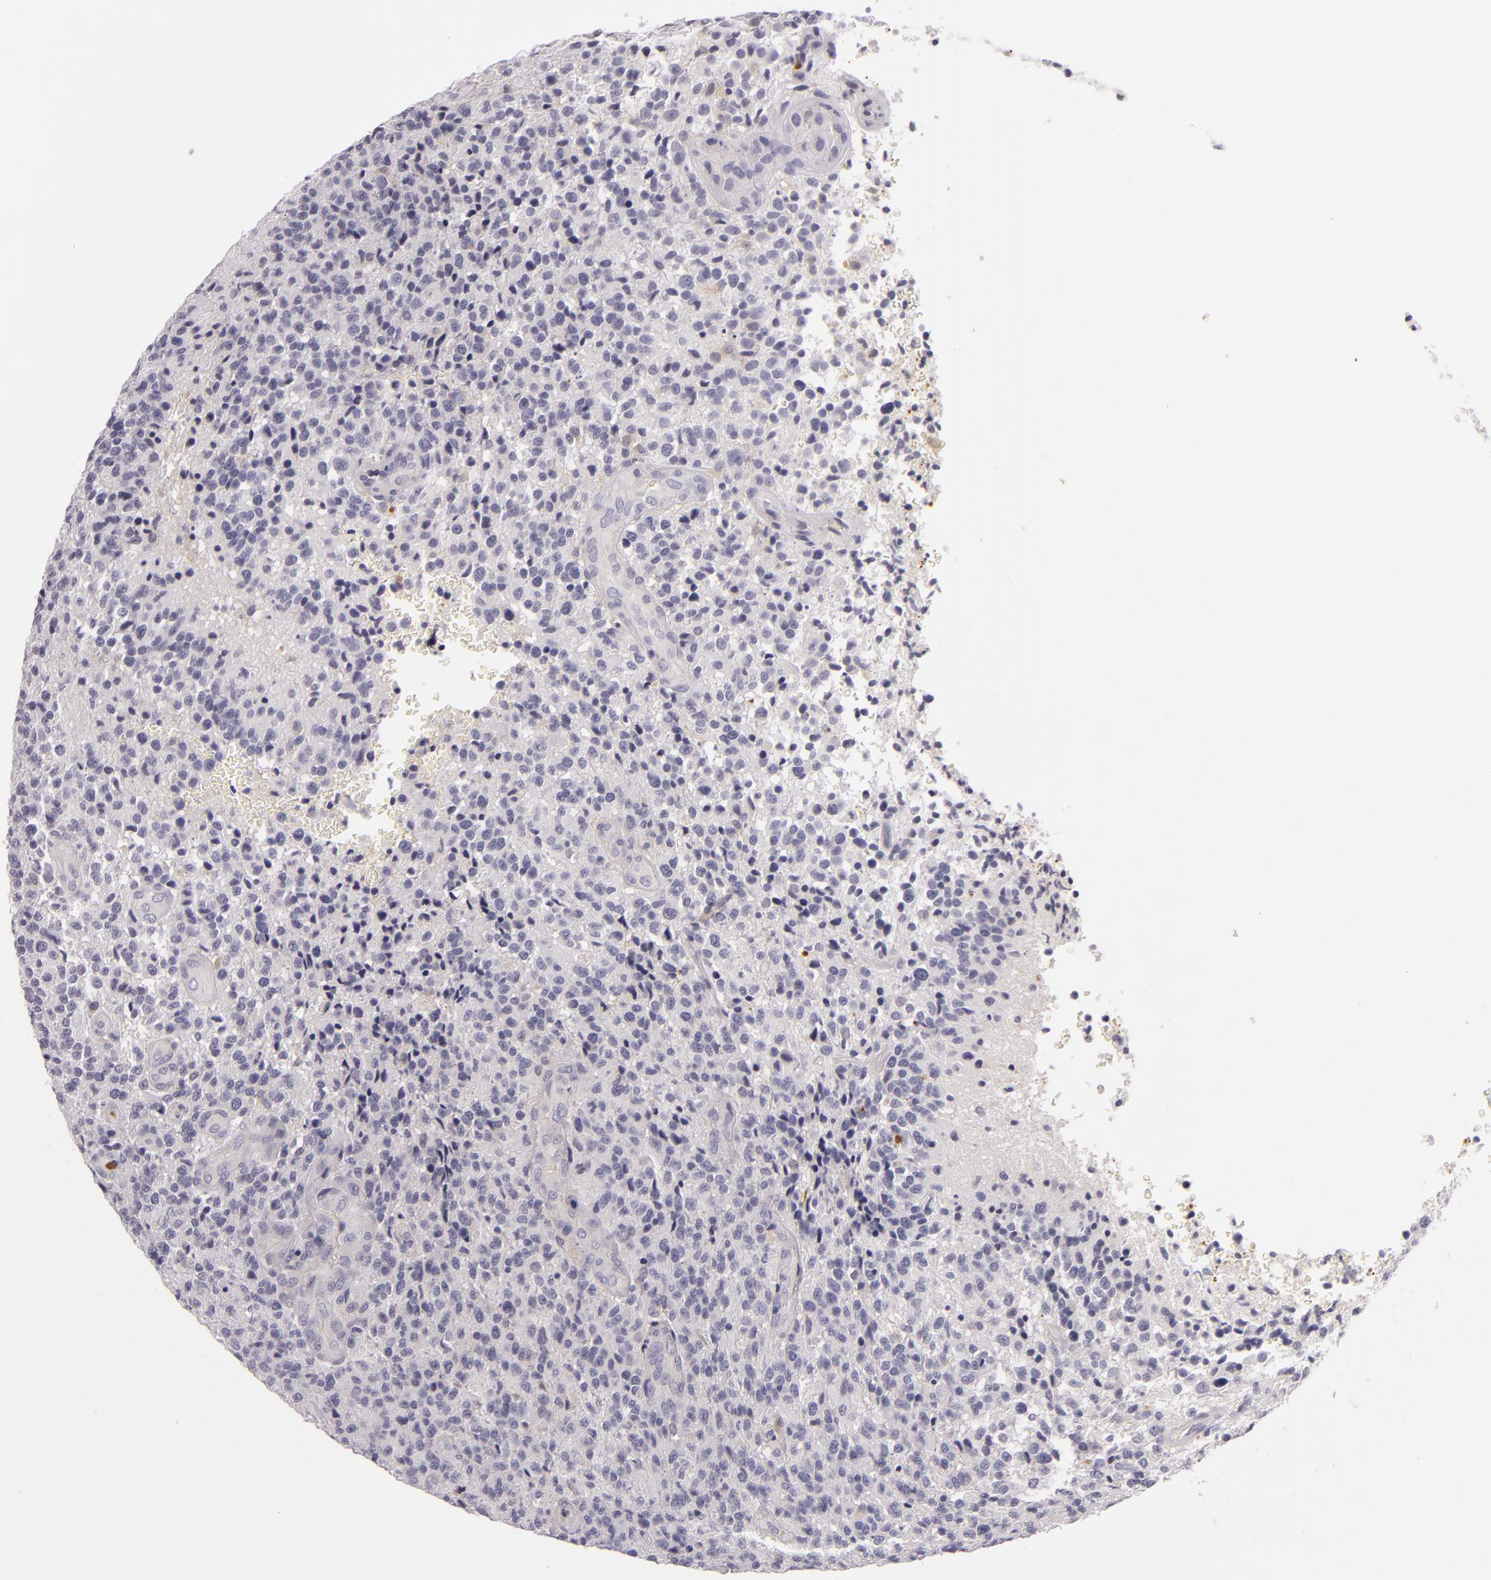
{"staining": {"intensity": "negative", "quantity": "none", "location": "none"}, "tissue": "glioma", "cell_type": "Tumor cells", "image_type": "cancer", "snomed": [{"axis": "morphology", "description": "Glioma, malignant, High grade"}, {"axis": "topography", "description": "Brain"}], "caption": "The photomicrograph reveals no staining of tumor cells in glioma. (IHC, brightfield microscopy, high magnification).", "gene": "FAM181A", "patient": {"sex": "male", "age": 36}}